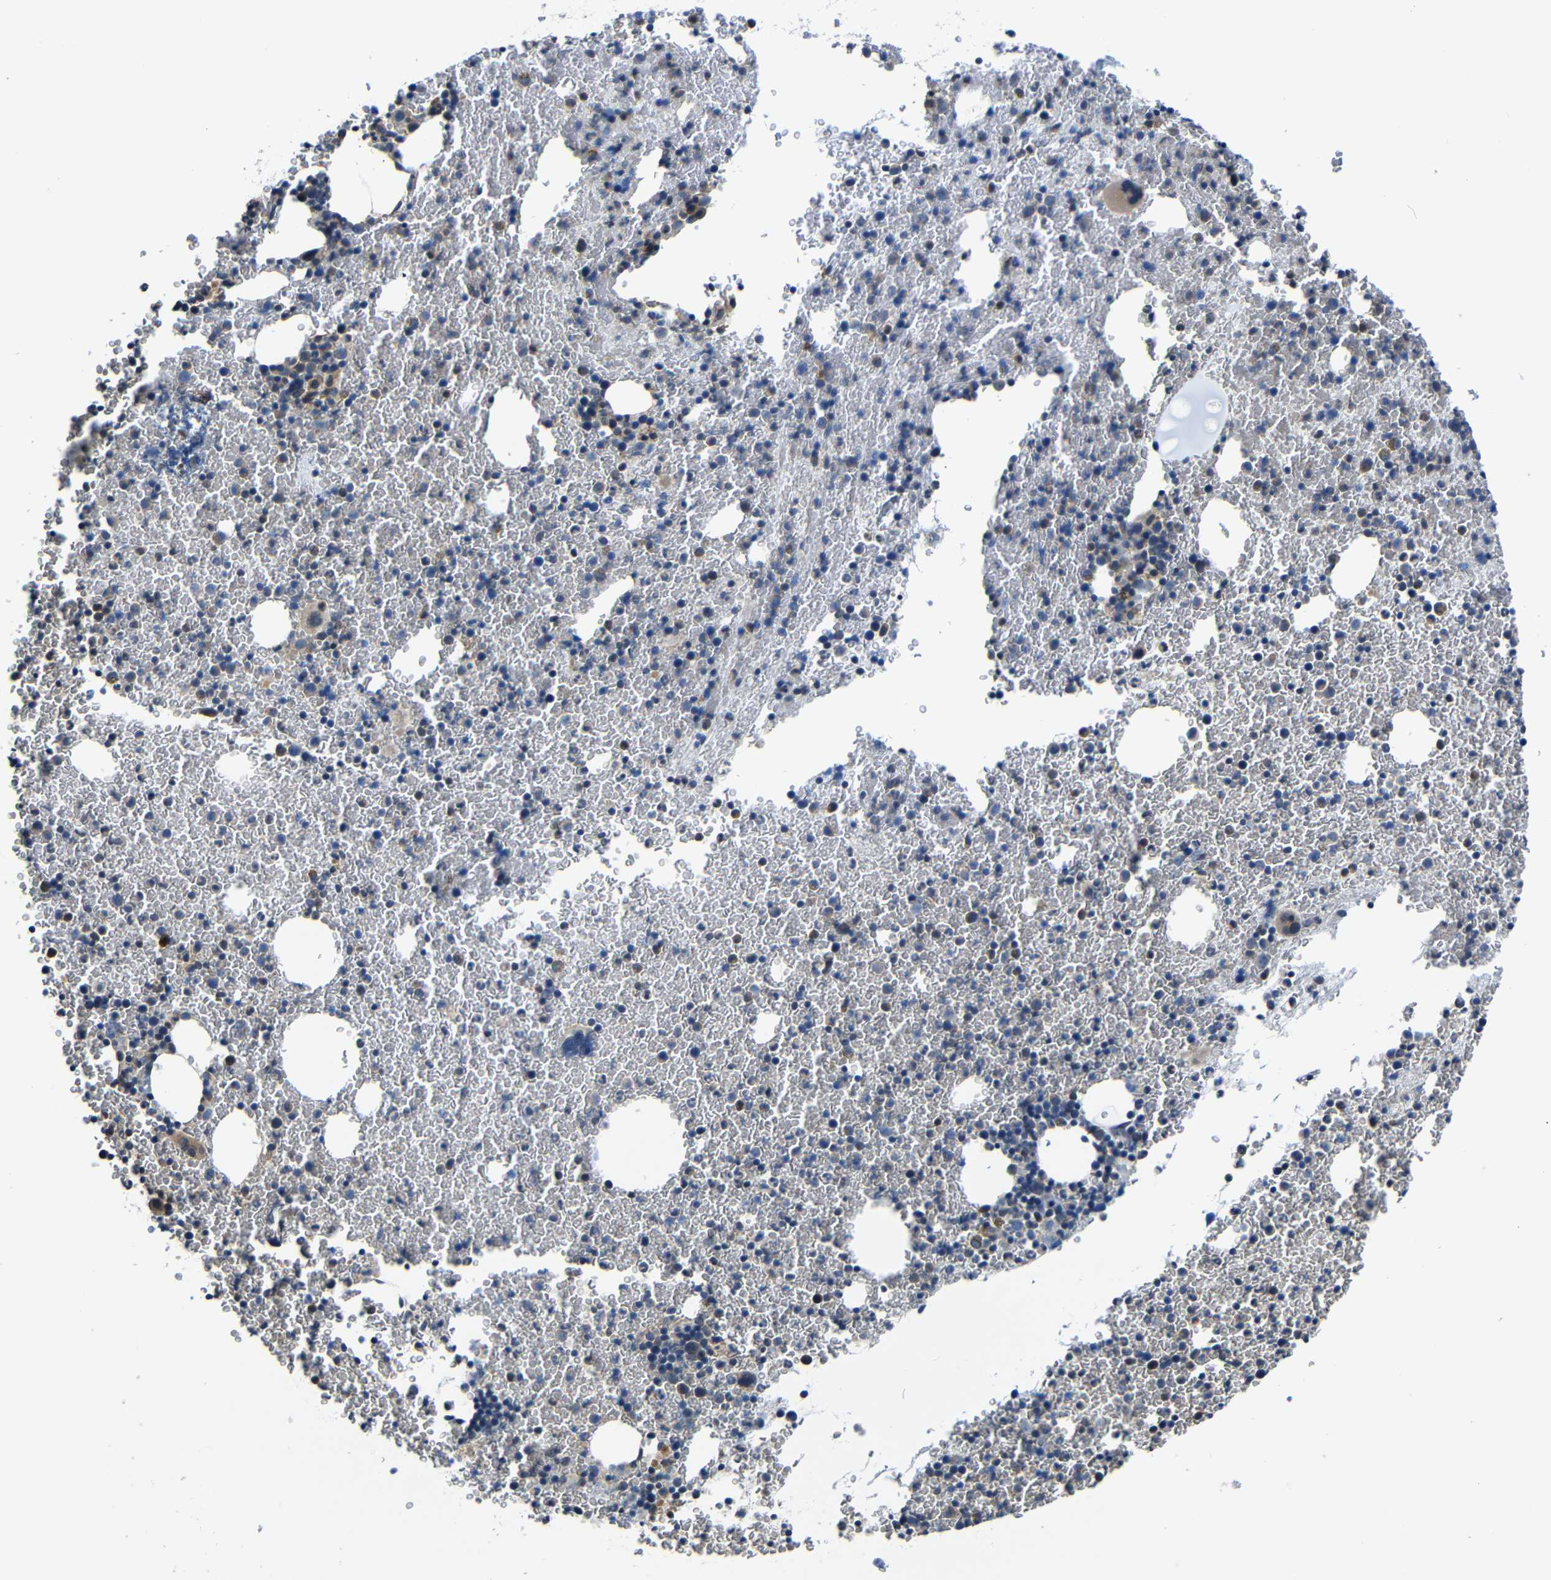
{"staining": {"intensity": "moderate", "quantity": "<25%", "location": "cytoplasmic/membranous"}, "tissue": "bone marrow", "cell_type": "Hematopoietic cells", "image_type": "normal", "snomed": [{"axis": "morphology", "description": "Normal tissue, NOS"}, {"axis": "morphology", "description": "Inflammation, NOS"}, {"axis": "topography", "description": "Bone marrow"}], "caption": "A brown stain labels moderate cytoplasmic/membranous staining of a protein in hematopoietic cells of unremarkable human bone marrow. (IHC, brightfield microscopy, high magnification).", "gene": "AFDN", "patient": {"sex": "female", "age": 17}}